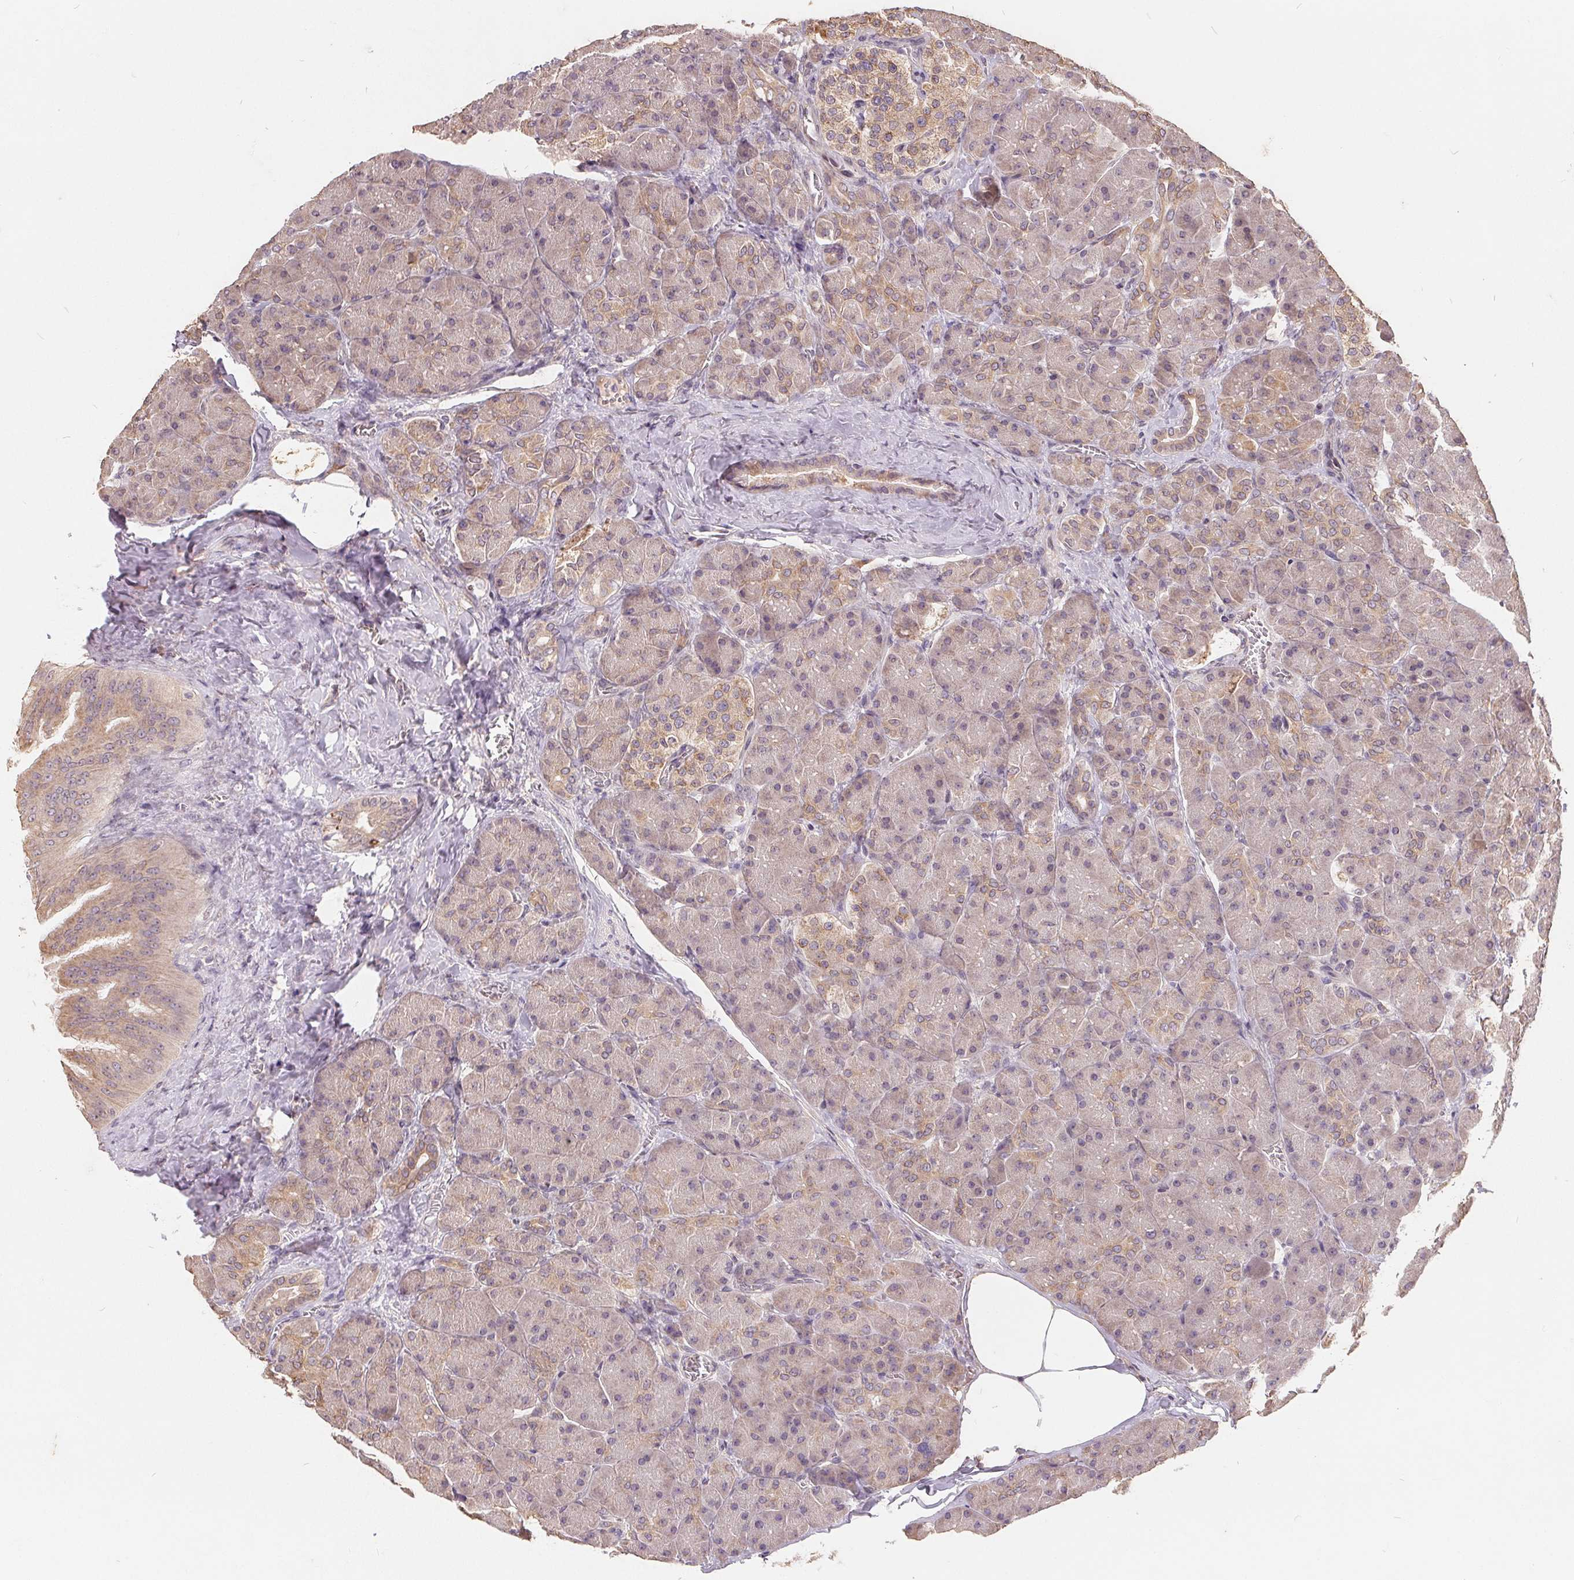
{"staining": {"intensity": "weak", "quantity": "25%-75%", "location": "cytoplasmic/membranous"}, "tissue": "pancreas", "cell_type": "Exocrine glandular cells", "image_type": "normal", "snomed": [{"axis": "morphology", "description": "Normal tissue, NOS"}, {"axis": "topography", "description": "Pancreas"}], "caption": "A low amount of weak cytoplasmic/membranous positivity is seen in about 25%-75% of exocrine glandular cells in benign pancreas.", "gene": "CDIPT", "patient": {"sex": "male", "age": 55}}